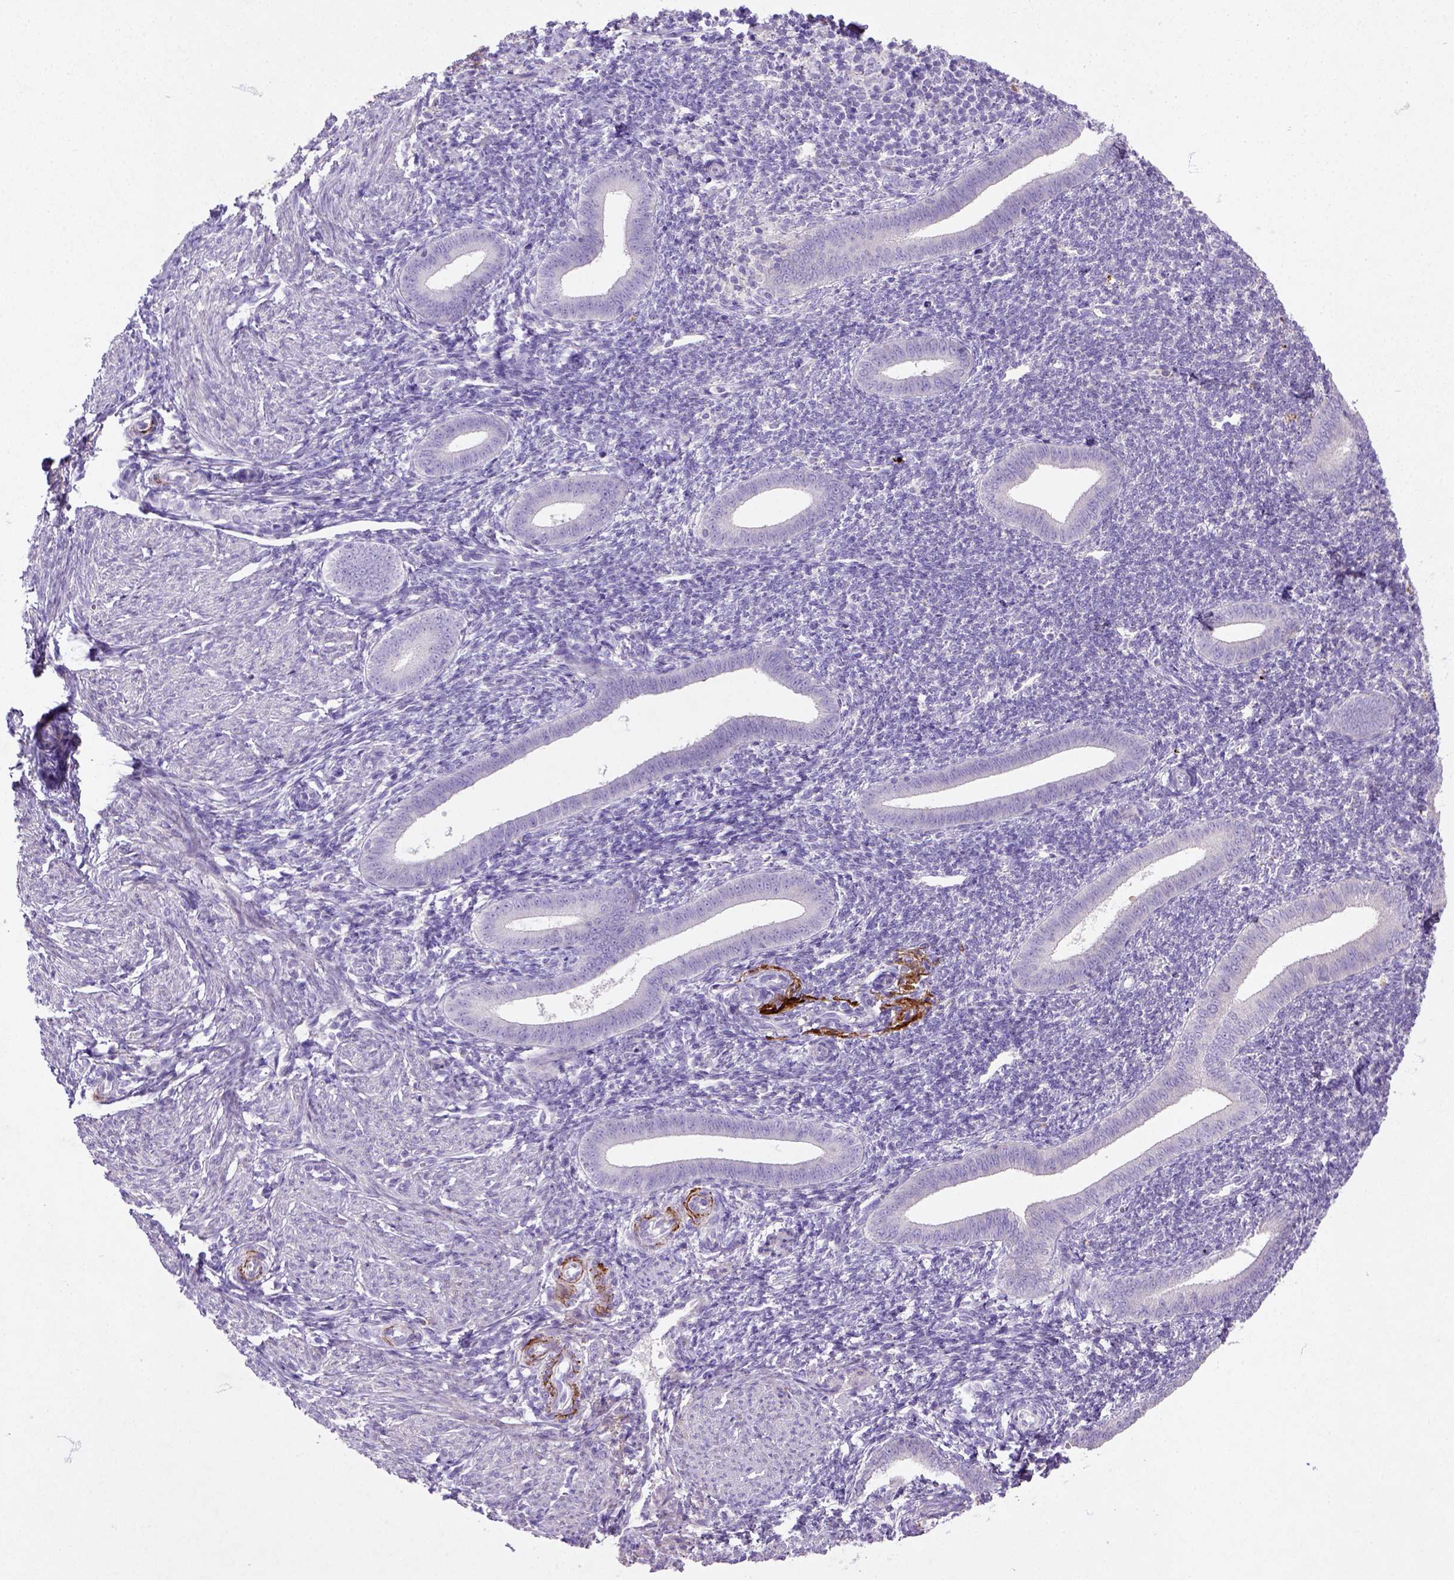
{"staining": {"intensity": "negative", "quantity": "none", "location": "none"}, "tissue": "endometrium", "cell_type": "Cells in endometrial stroma", "image_type": "normal", "snomed": [{"axis": "morphology", "description": "Normal tissue, NOS"}, {"axis": "topography", "description": "Endometrium"}], "caption": "Immunohistochemistry photomicrograph of normal human endometrium stained for a protein (brown), which displays no positivity in cells in endometrial stroma. (Brightfield microscopy of DAB immunohistochemistry at high magnification).", "gene": "NUDT2", "patient": {"sex": "female", "age": 25}}